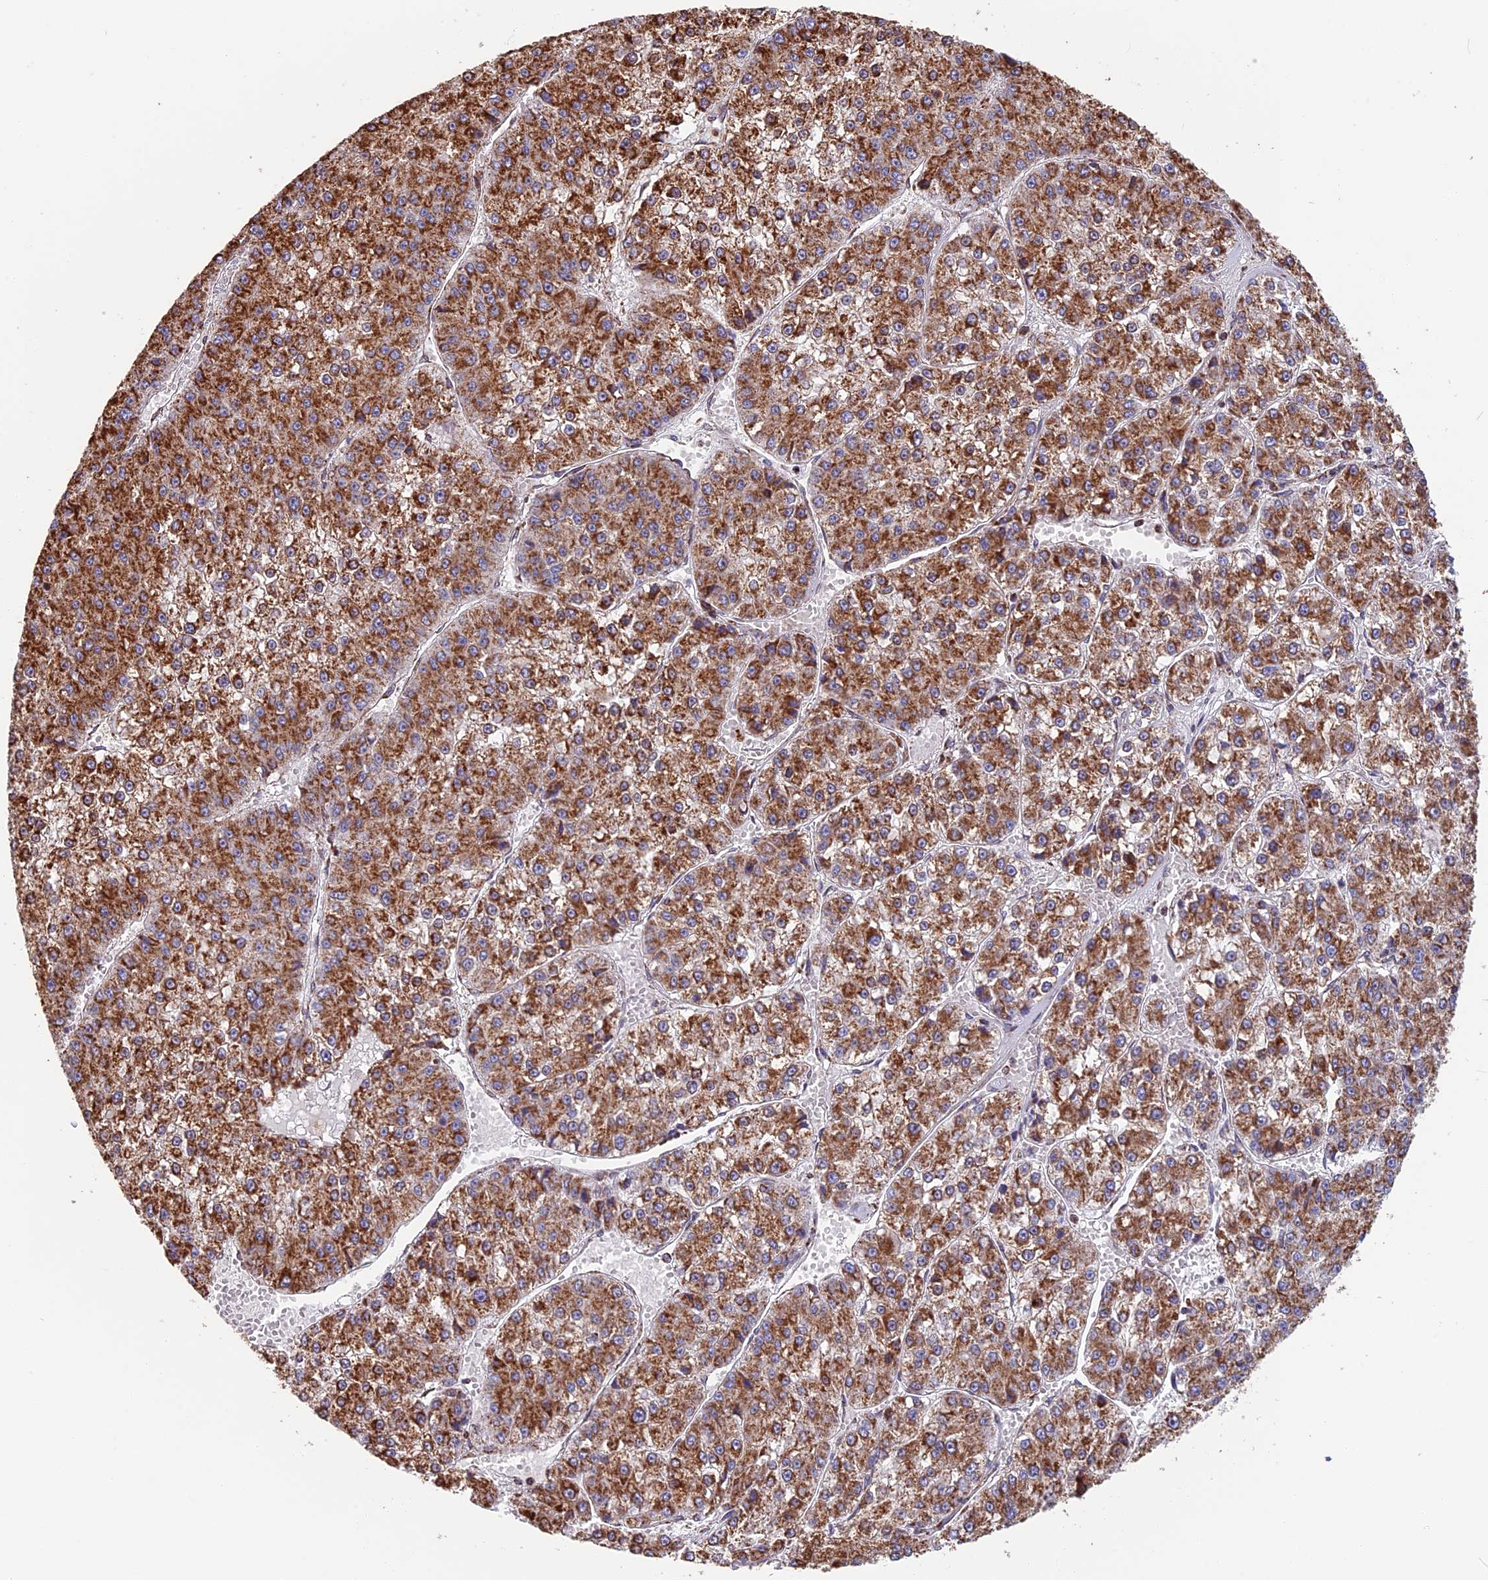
{"staining": {"intensity": "strong", "quantity": ">75%", "location": "cytoplasmic/membranous"}, "tissue": "liver cancer", "cell_type": "Tumor cells", "image_type": "cancer", "snomed": [{"axis": "morphology", "description": "Carcinoma, Hepatocellular, NOS"}, {"axis": "topography", "description": "Liver"}], "caption": "Immunohistochemical staining of human liver cancer (hepatocellular carcinoma) demonstrates high levels of strong cytoplasmic/membranous staining in approximately >75% of tumor cells.", "gene": "CS", "patient": {"sex": "female", "age": 73}}